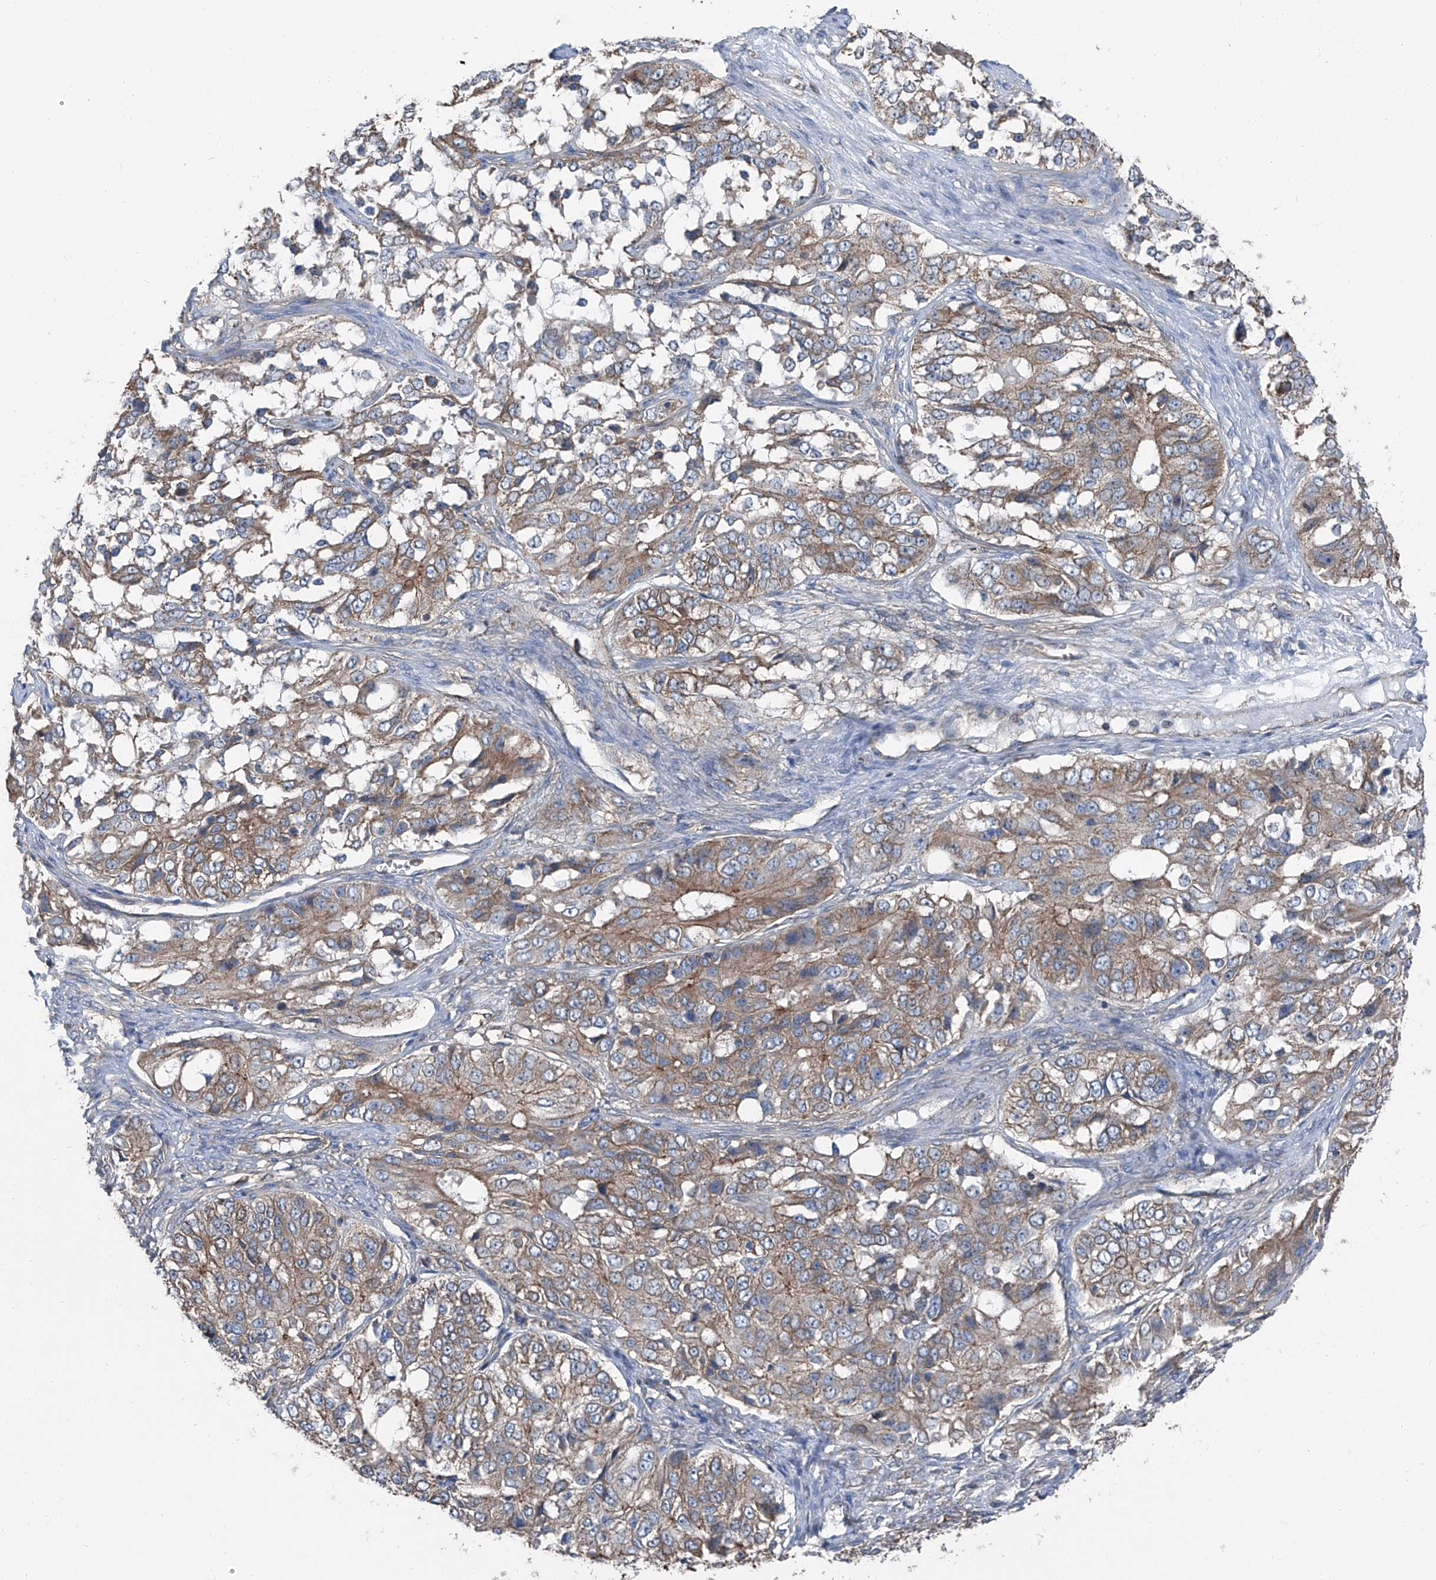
{"staining": {"intensity": "moderate", "quantity": ">75%", "location": "cytoplasmic/membranous"}, "tissue": "ovarian cancer", "cell_type": "Tumor cells", "image_type": "cancer", "snomed": [{"axis": "morphology", "description": "Carcinoma, endometroid"}, {"axis": "topography", "description": "Ovary"}], "caption": "Immunohistochemistry (DAB) staining of ovarian cancer (endometroid carcinoma) displays moderate cytoplasmic/membranous protein staining in approximately >75% of tumor cells.", "gene": "GPR142", "patient": {"sex": "female", "age": 51}}